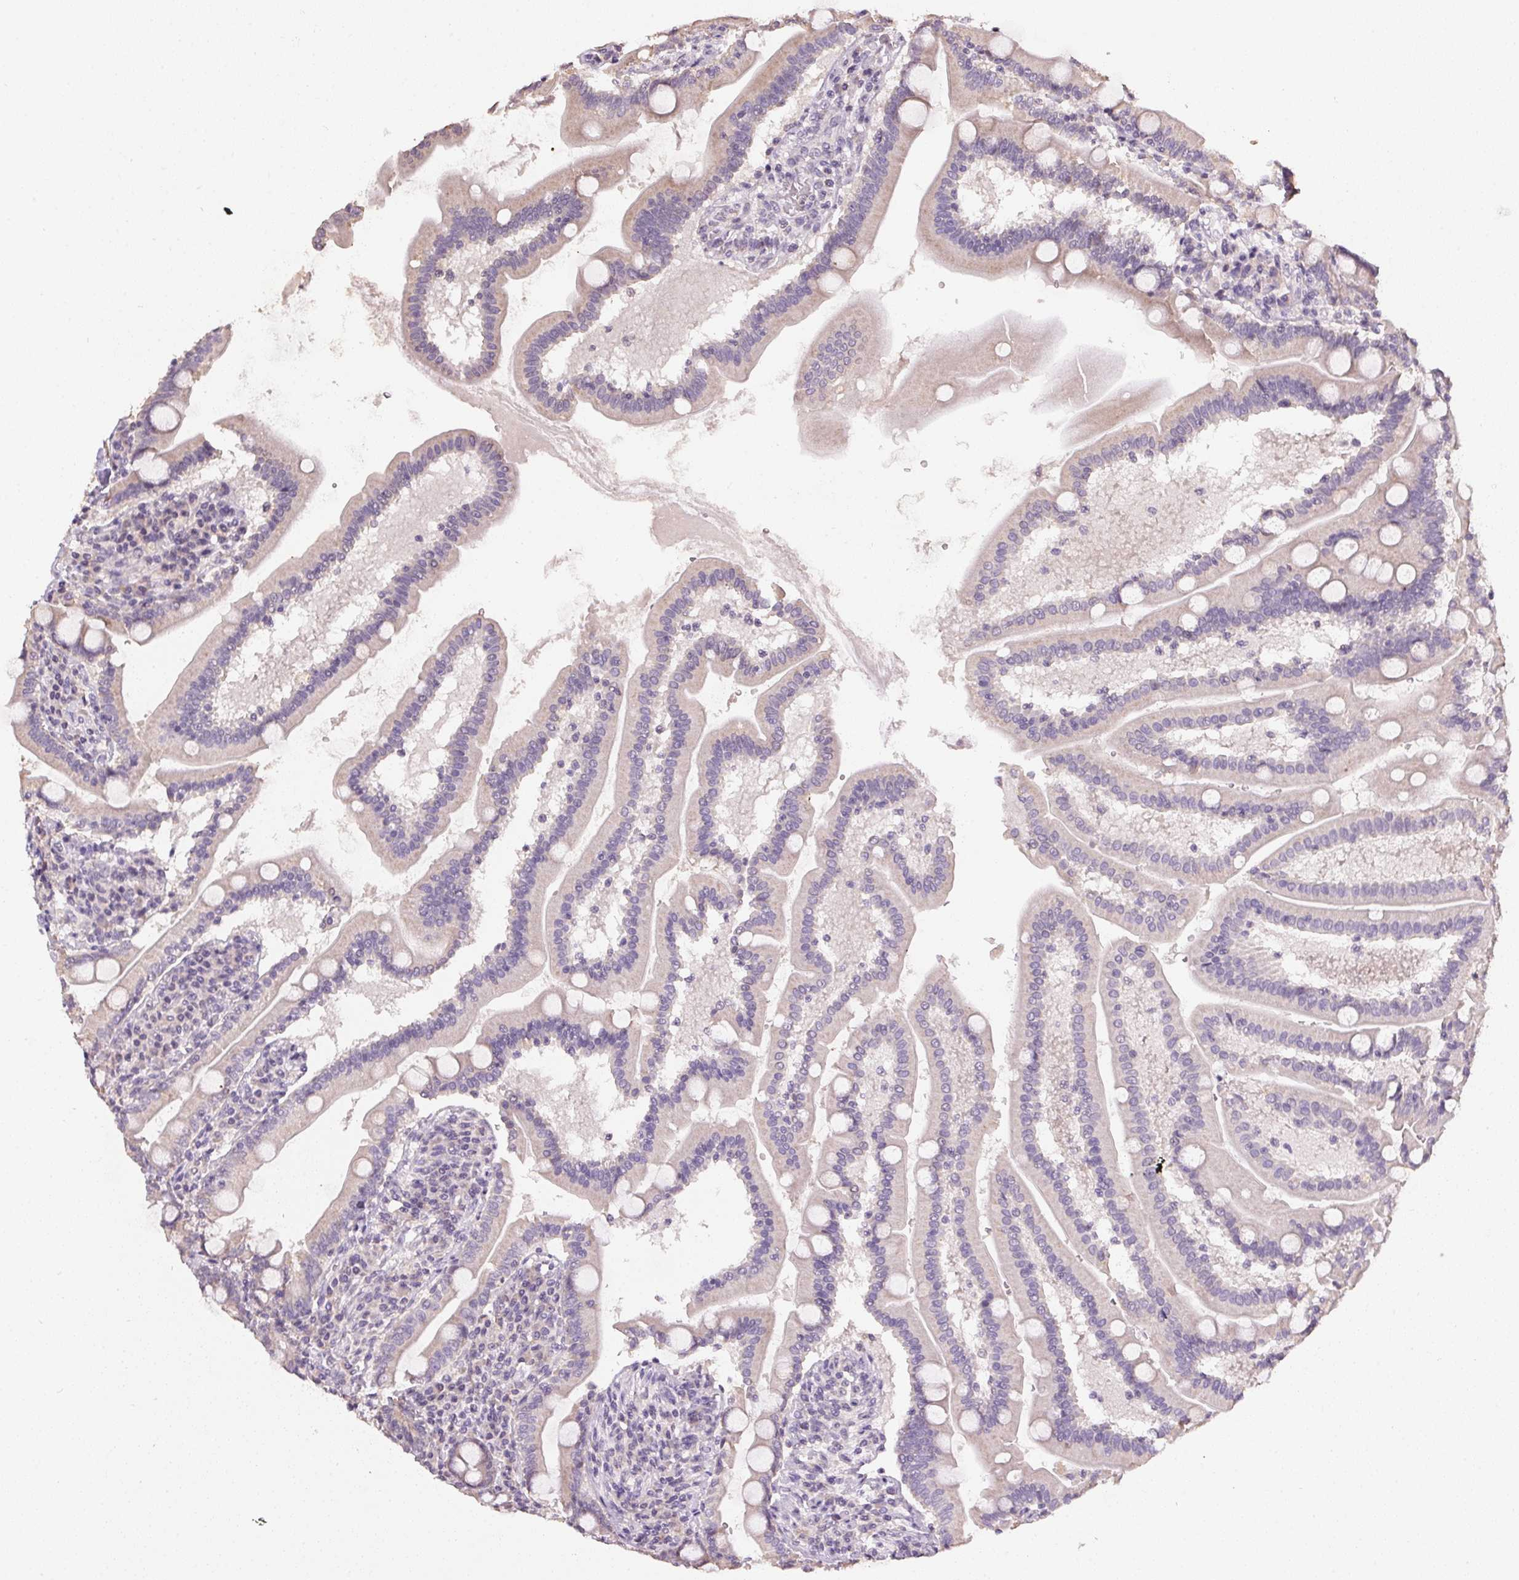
{"staining": {"intensity": "weak", "quantity": "25%-75%", "location": "cytoplasmic/membranous"}, "tissue": "duodenum", "cell_type": "Glandular cells", "image_type": "normal", "snomed": [{"axis": "morphology", "description": "Normal tissue, NOS"}, {"axis": "topography", "description": "Duodenum"}], "caption": "The immunohistochemical stain highlights weak cytoplasmic/membranous expression in glandular cells of unremarkable duodenum. The staining was performed using DAB to visualize the protein expression in brown, while the nuclei were stained in blue with hematoxylin (Magnification: 20x).", "gene": "SPACA9", "patient": {"sex": "female", "age": 67}}